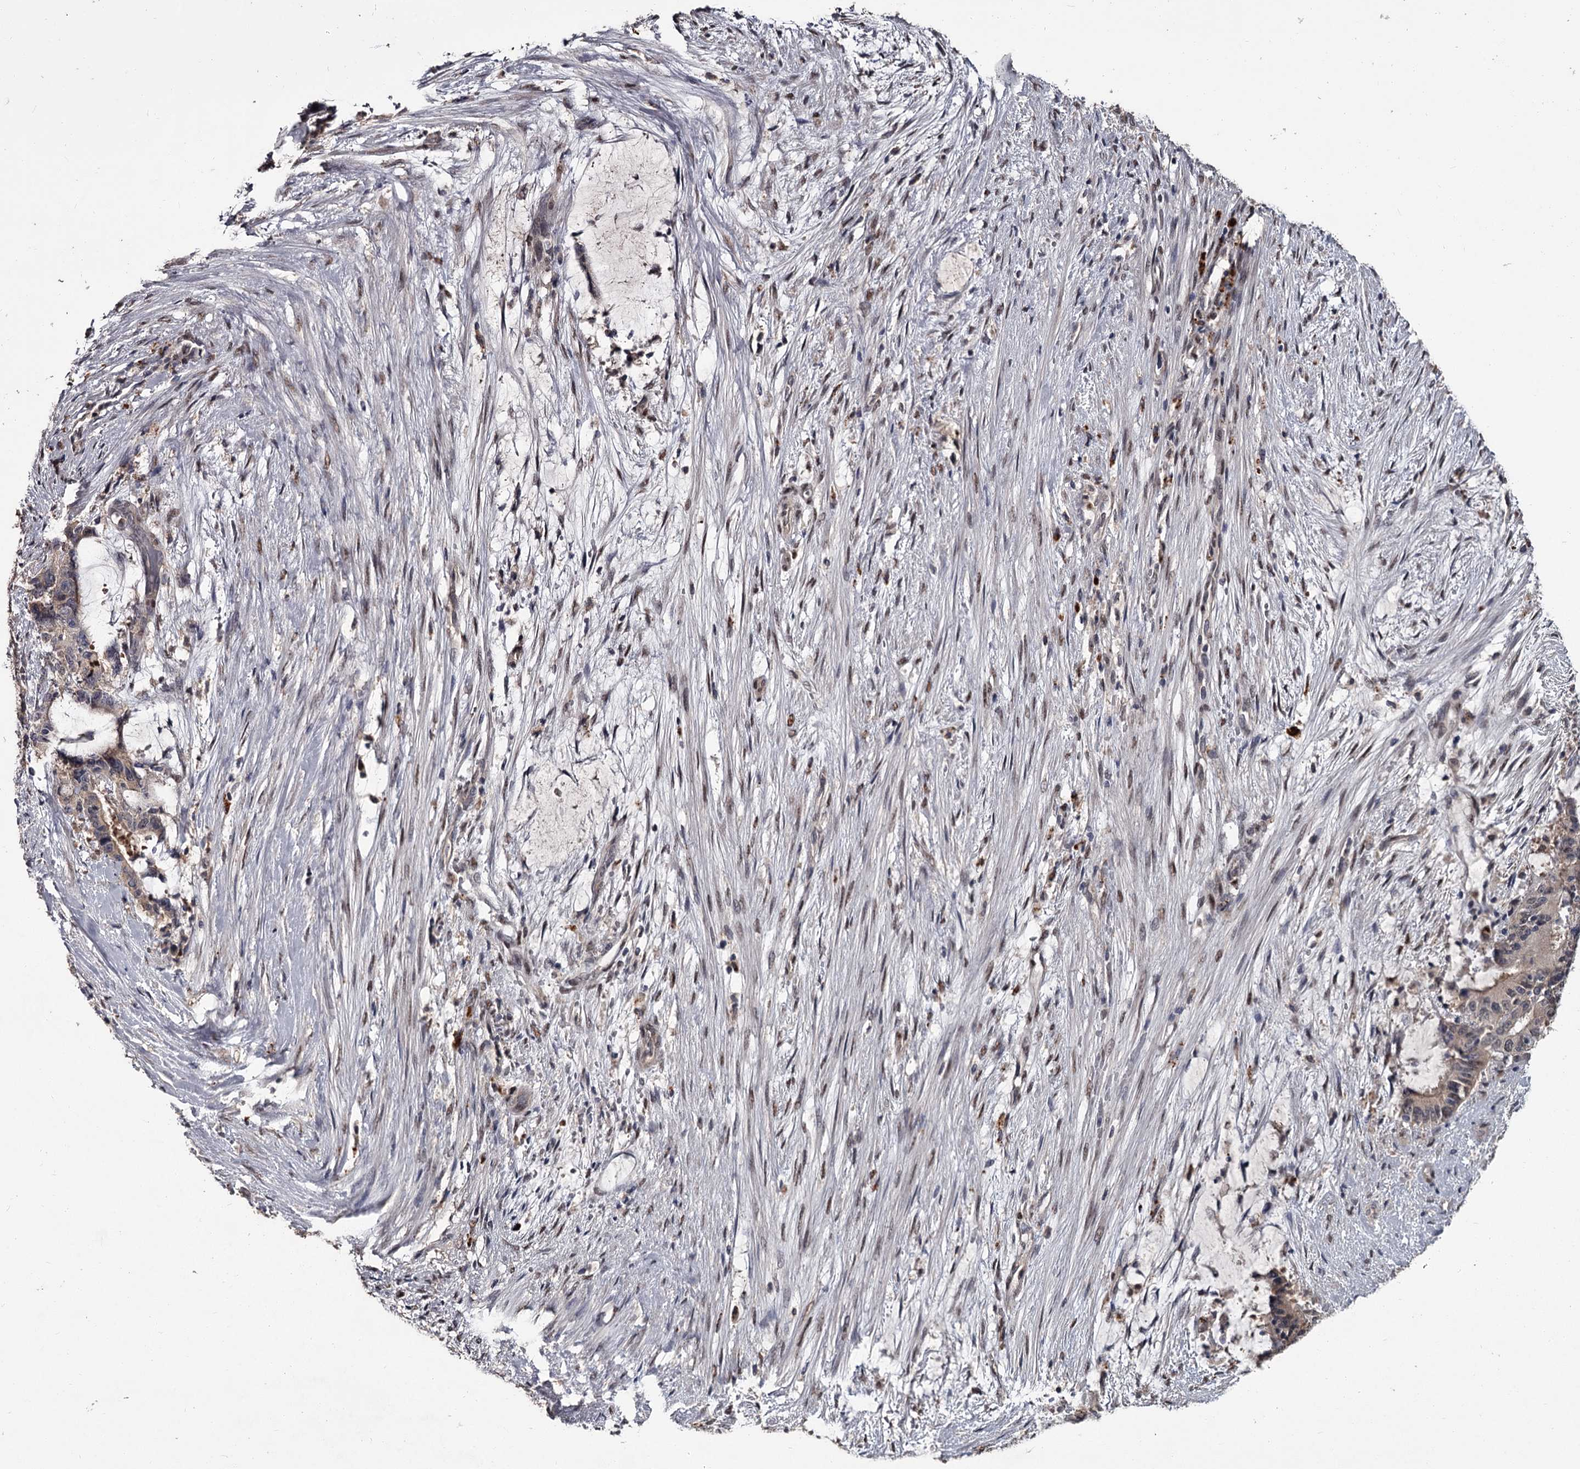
{"staining": {"intensity": "negative", "quantity": "none", "location": "none"}, "tissue": "liver cancer", "cell_type": "Tumor cells", "image_type": "cancer", "snomed": [{"axis": "morphology", "description": "Normal tissue, NOS"}, {"axis": "morphology", "description": "Cholangiocarcinoma"}, {"axis": "topography", "description": "Liver"}, {"axis": "topography", "description": "Peripheral nerve tissue"}], "caption": "There is no significant staining in tumor cells of liver cancer.", "gene": "PRPF40B", "patient": {"sex": "female", "age": 73}}